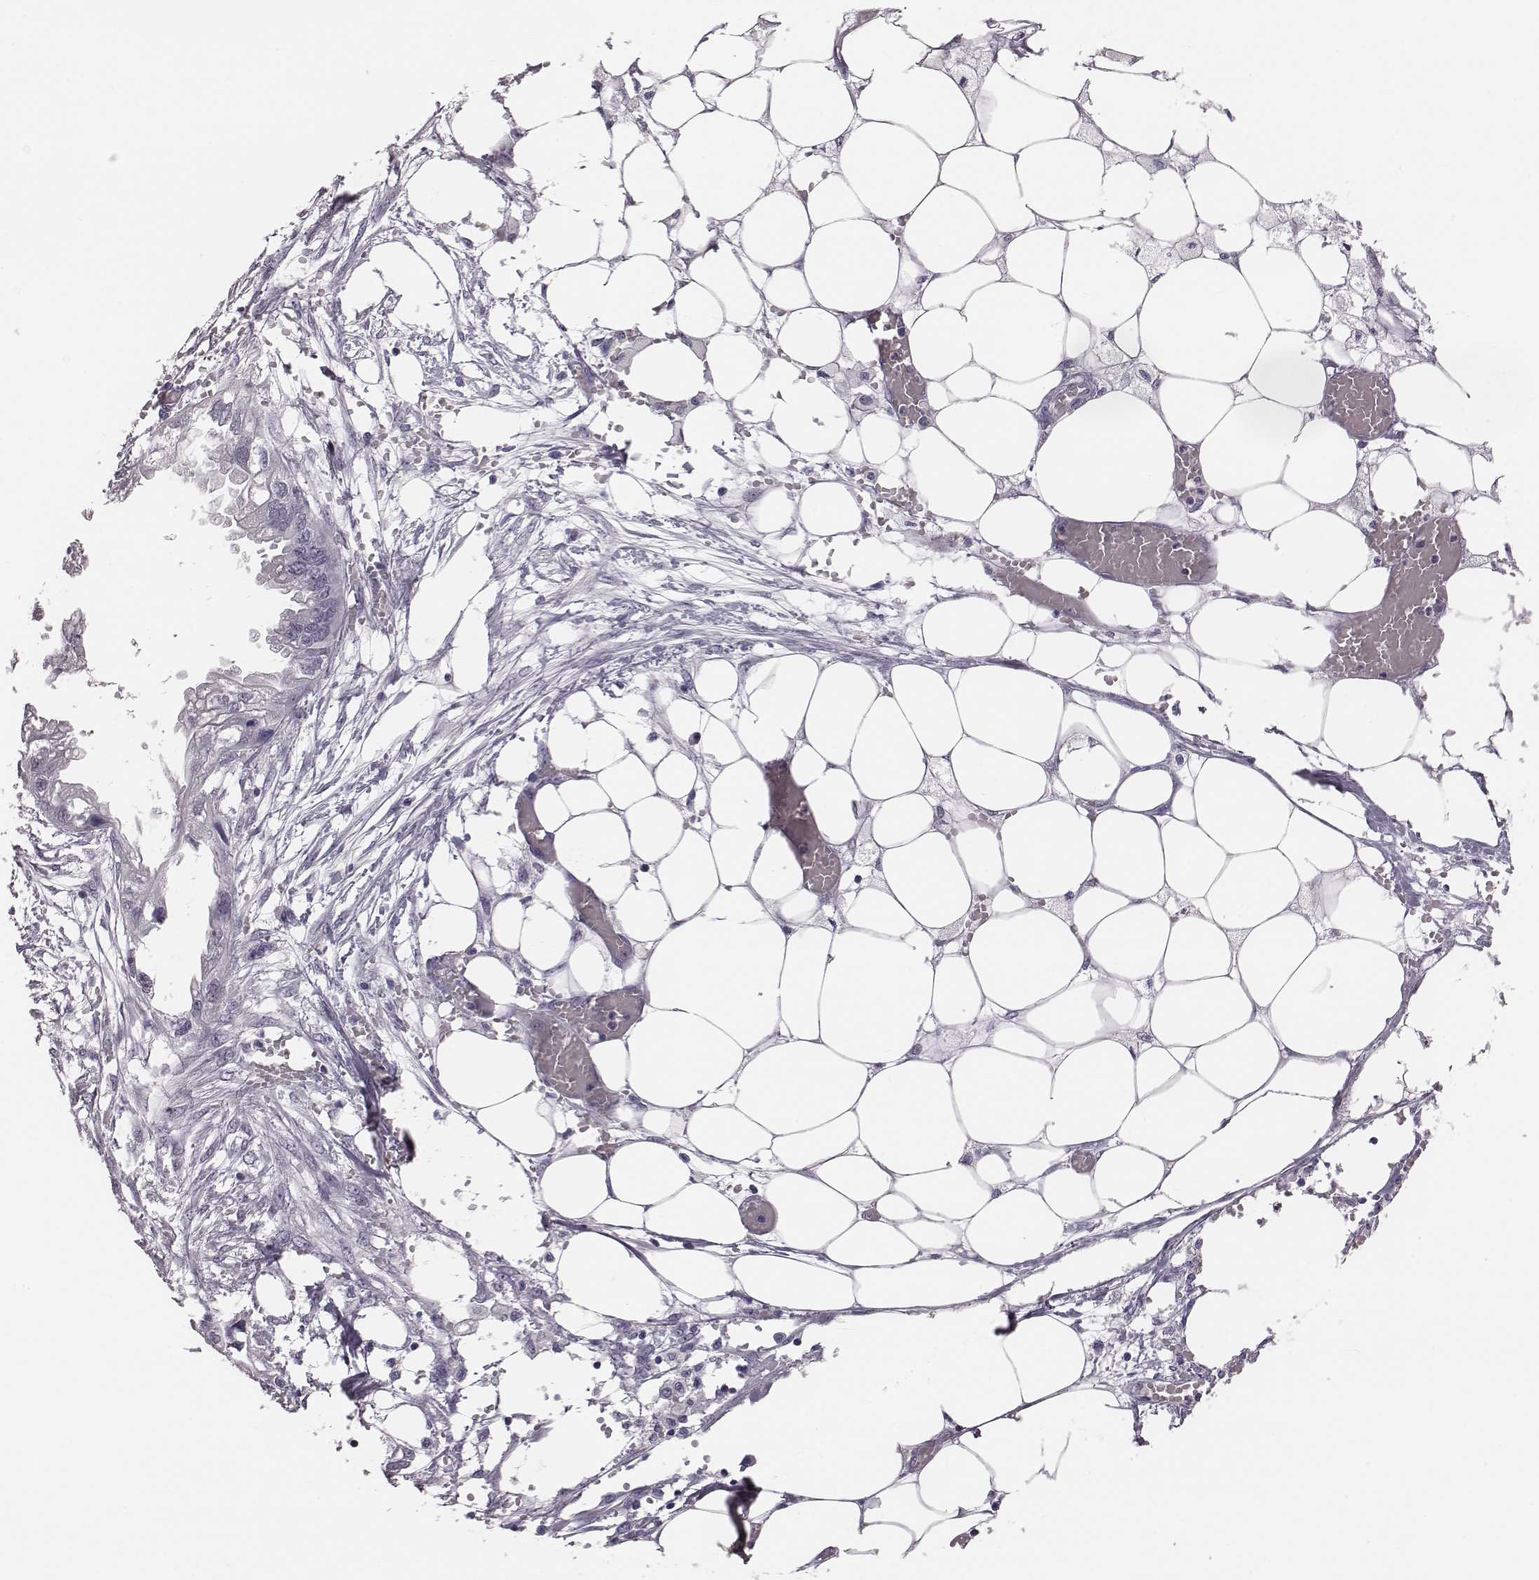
{"staining": {"intensity": "negative", "quantity": "none", "location": "none"}, "tissue": "endometrial cancer", "cell_type": "Tumor cells", "image_type": "cancer", "snomed": [{"axis": "morphology", "description": "Adenocarcinoma, NOS"}, {"axis": "morphology", "description": "Adenocarcinoma, metastatic, NOS"}, {"axis": "topography", "description": "Adipose tissue"}, {"axis": "topography", "description": "Endometrium"}], "caption": "Micrograph shows no protein positivity in tumor cells of endometrial cancer (metastatic adenocarcinoma) tissue.", "gene": "ACOD1", "patient": {"sex": "female", "age": 67}}